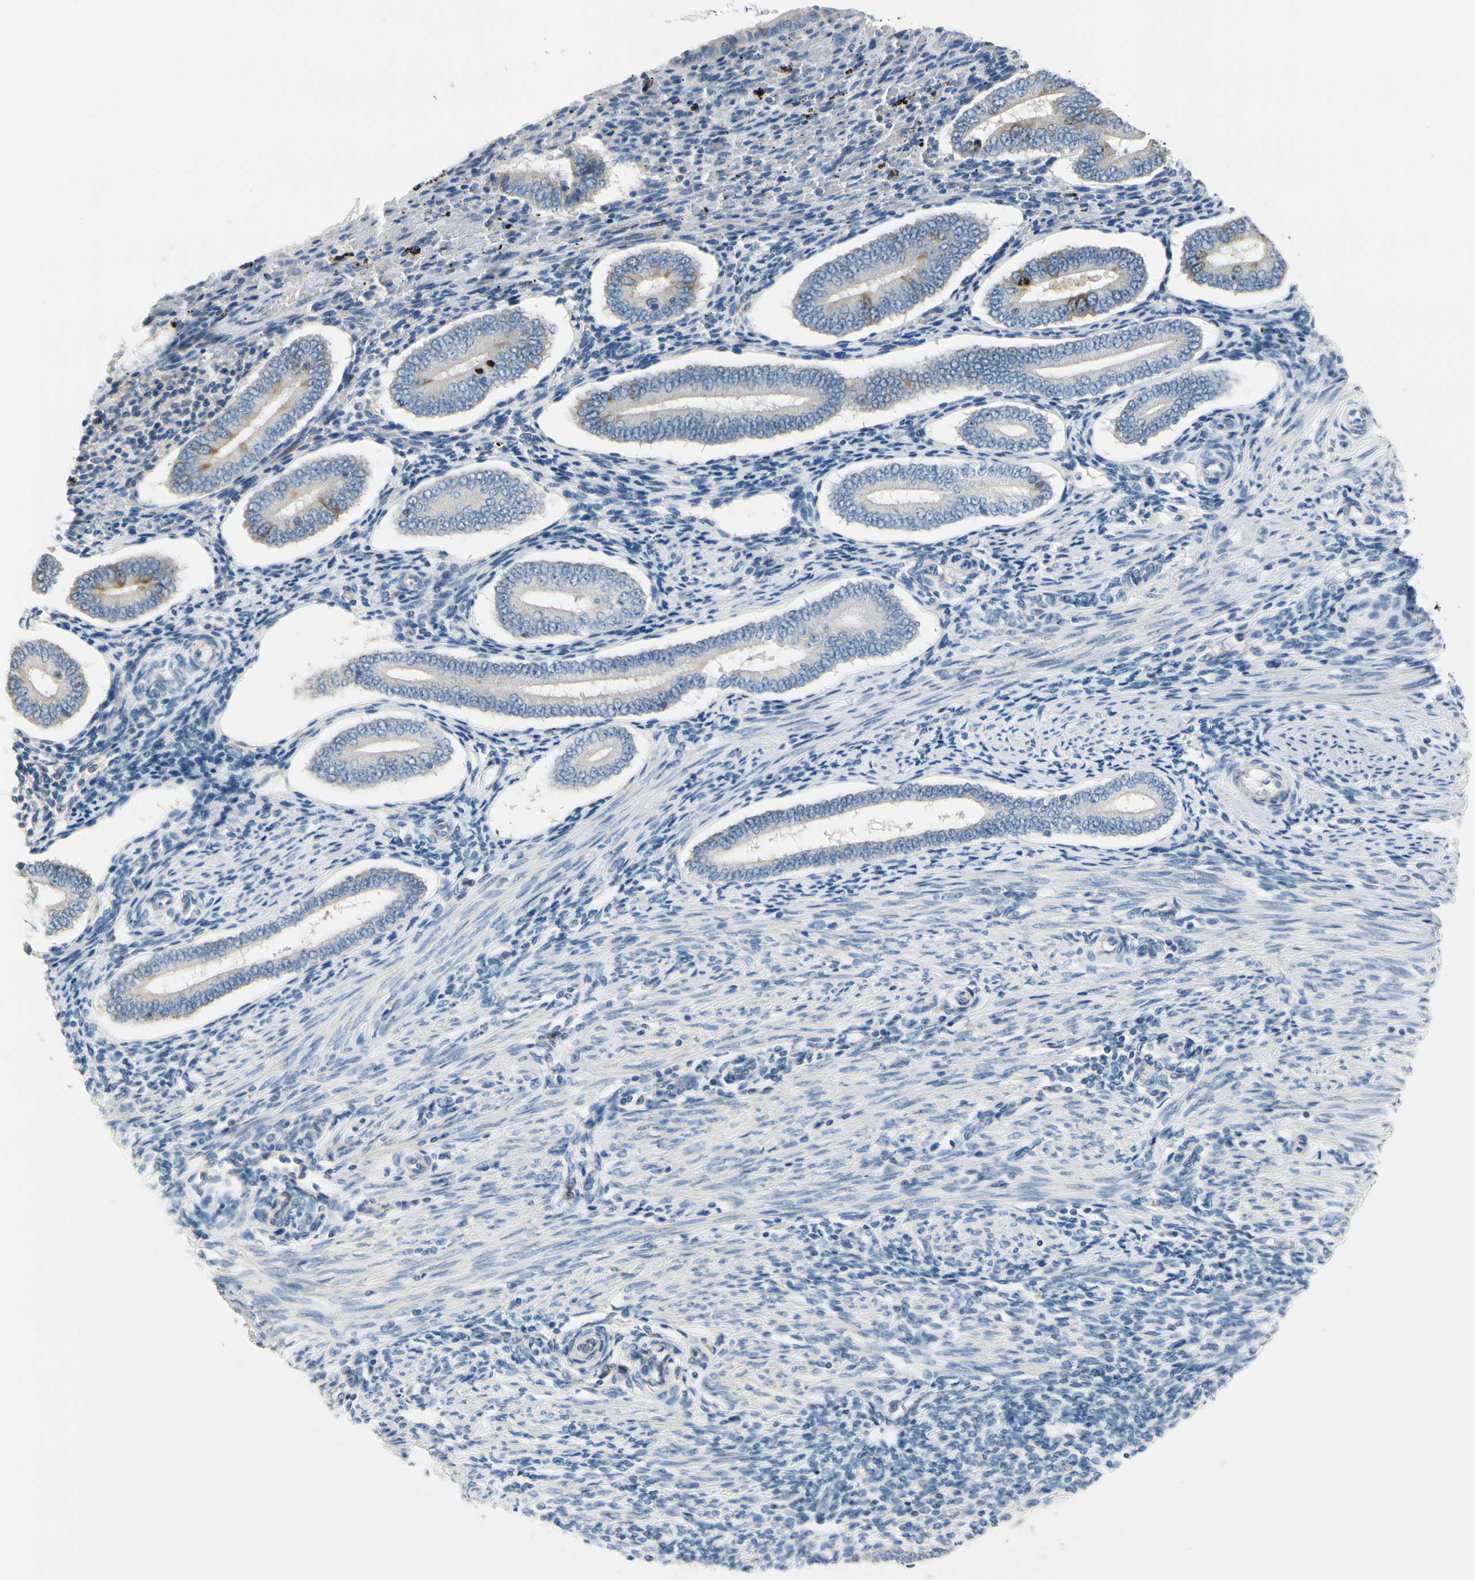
{"staining": {"intensity": "negative", "quantity": "none", "location": "none"}, "tissue": "endometrium", "cell_type": "Cells in endometrial stroma", "image_type": "normal", "snomed": [{"axis": "morphology", "description": "Normal tissue, NOS"}, {"axis": "topography", "description": "Endometrium"}], "caption": "This is an IHC micrograph of normal endometrium. There is no expression in cells in endometrial stroma.", "gene": "CKAP2", "patient": {"sex": "female", "age": 42}}